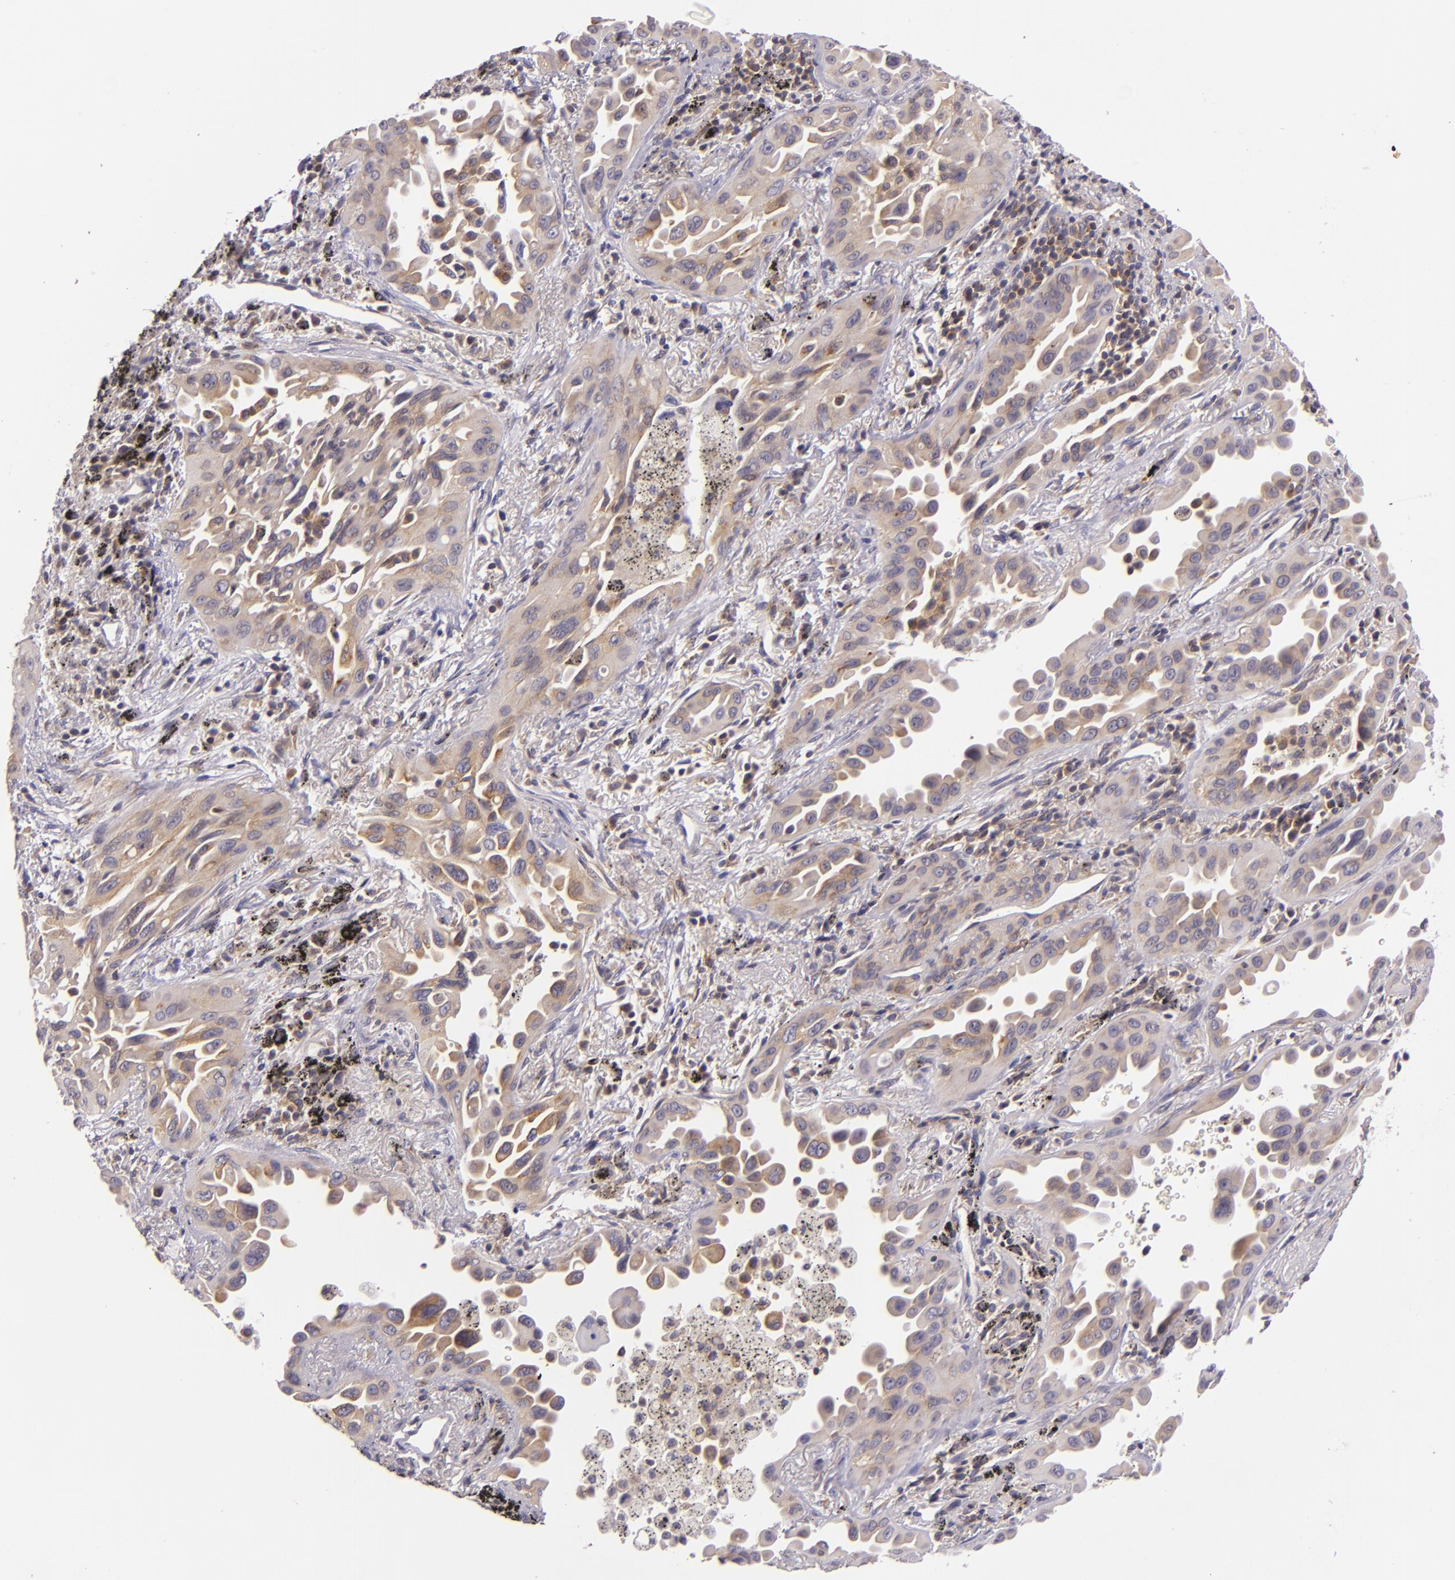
{"staining": {"intensity": "weak", "quantity": "<25%", "location": "cytoplasmic/membranous"}, "tissue": "lung cancer", "cell_type": "Tumor cells", "image_type": "cancer", "snomed": [{"axis": "morphology", "description": "Adenocarcinoma, NOS"}, {"axis": "topography", "description": "Lung"}], "caption": "Histopathology image shows no significant protein positivity in tumor cells of lung cancer (adenocarcinoma).", "gene": "UPF3B", "patient": {"sex": "male", "age": 68}}